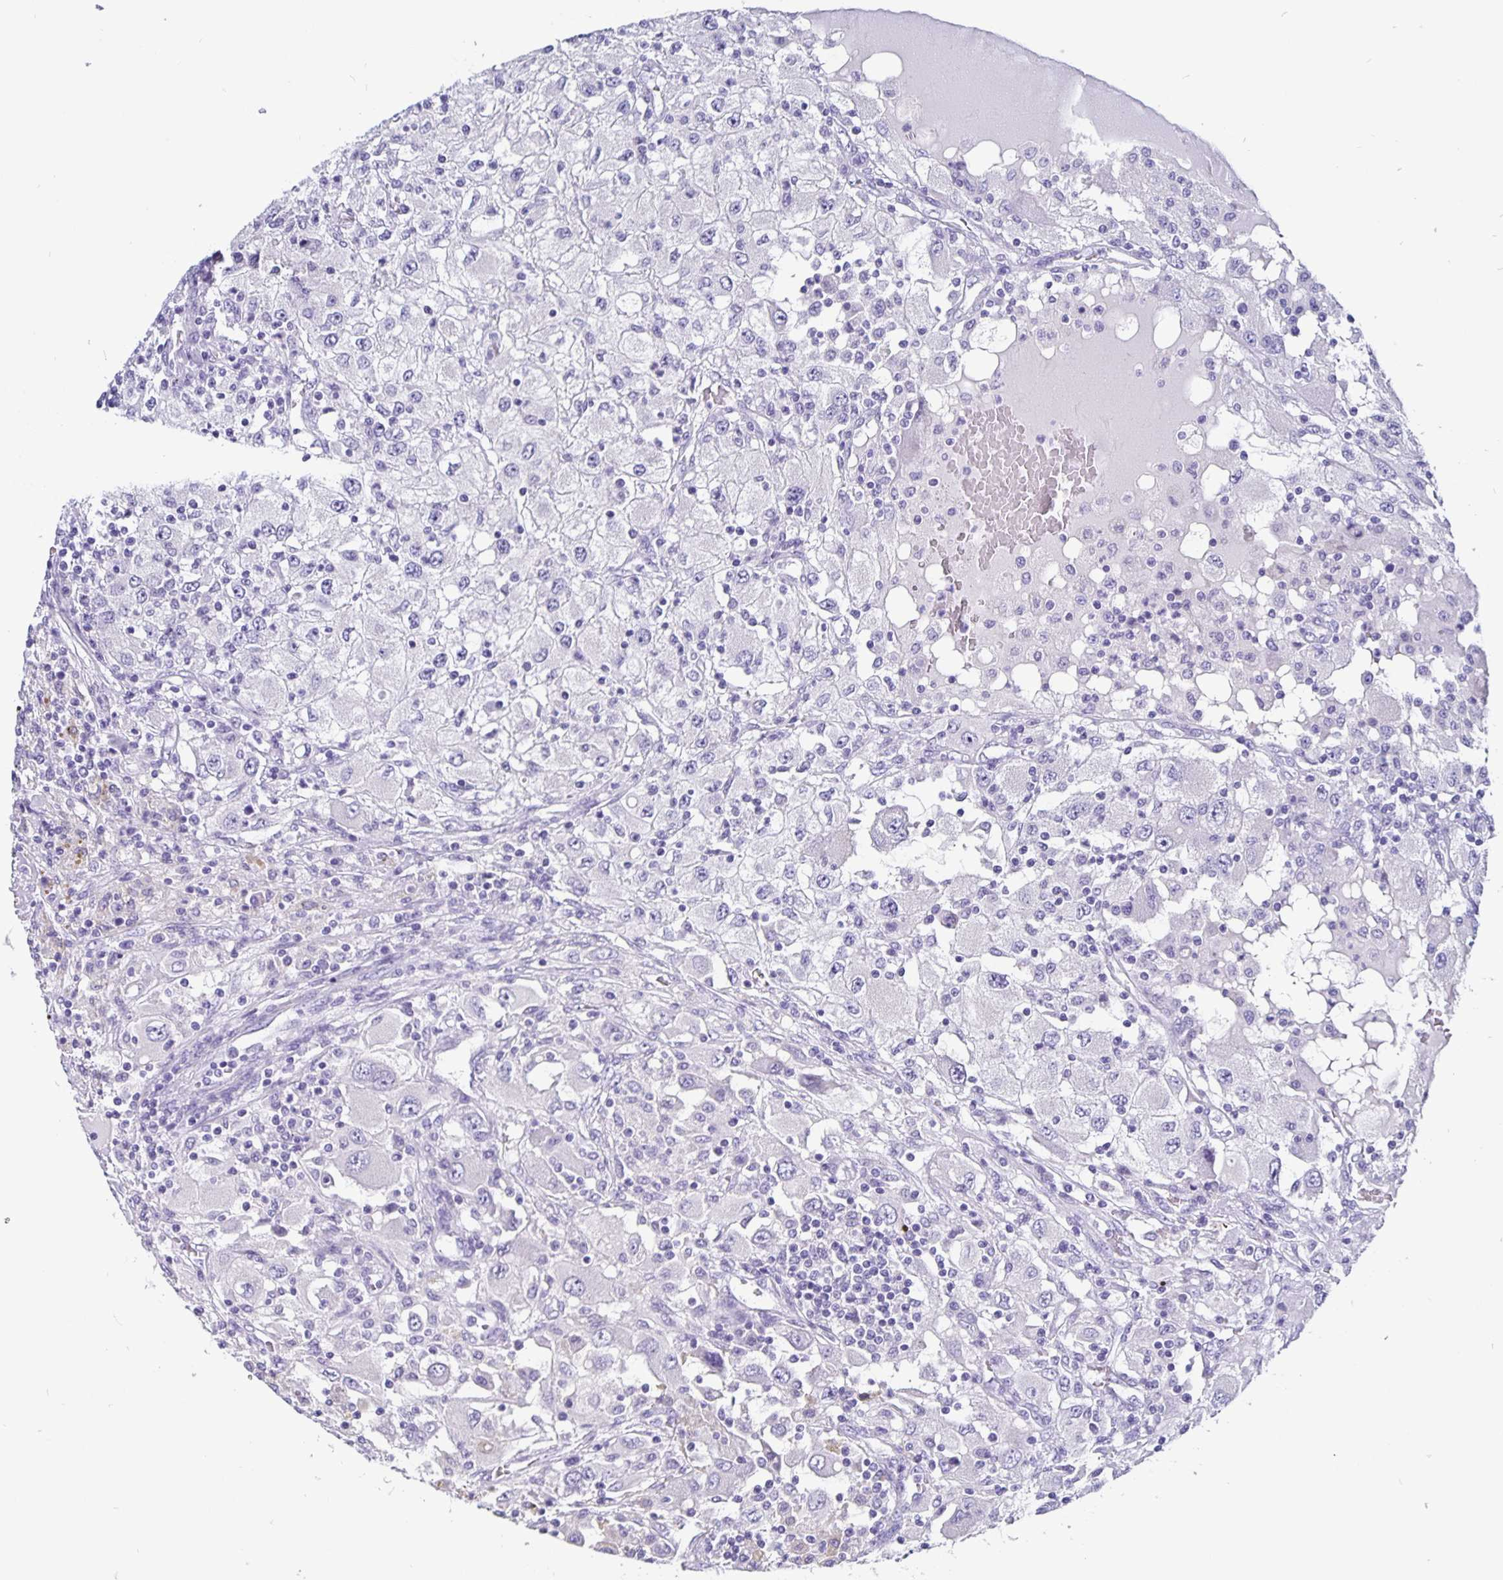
{"staining": {"intensity": "negative", "quantity": "none", "location": "none"}, "tissue": "renal cancer", "cell_type": "Tumor cells", "image_type": "cancer", "snomed": [{"axis": "morphology", "description": "Adenocarcinoma, NOS"}, {"axis": "topography", "description": "Kidney"}], "caption": "Immunohistochemistry (IHC) image of renal cancer stained for a protein (brown), which displays no expression in tumor cells.", "gene": "ODF3B", "patient": {"sex": "female", "age": 67}}